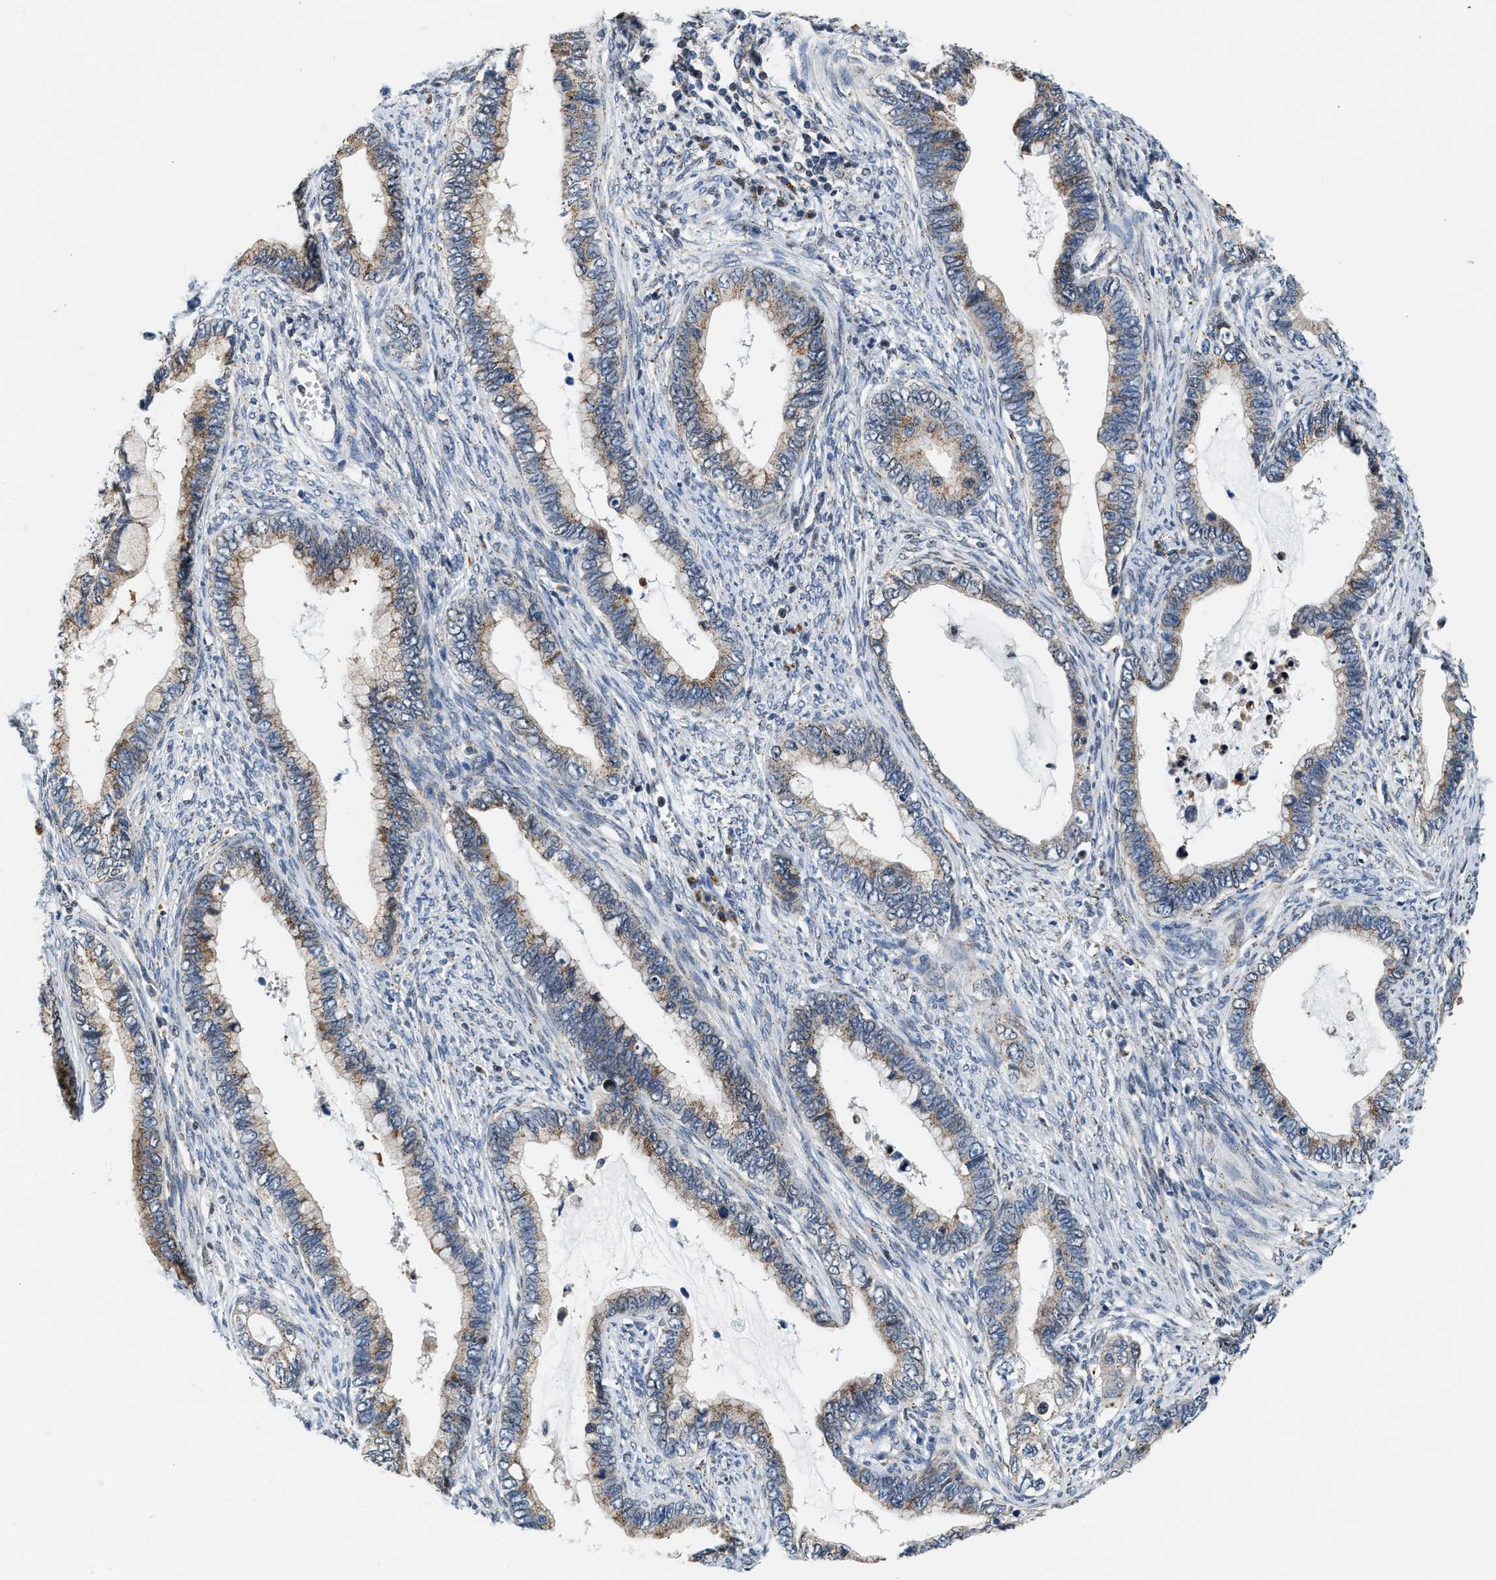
{"staining": {"intensity": "weak", "quantity": ">75%", "location": "cytoplasmic/membranous"}, "tissue": "cervical cancer", "cell_type": "Tumor cells", "image_type": "cancer", "snomed": [{"axis": "morphology", "description": "Adenocarcinoma, NOS"}, {"axis": "topography", "description": "Cervix"}], "caption": "An immunohistochemistry (IHC) image of neoplastic tissue is shown. Protein staining in brown labels weak cytoplasmic/membranous positivity in cervical cancer within tumor cells.", "gene": "KCNMB2", "patient": {"sex": "female", "age": 44}}